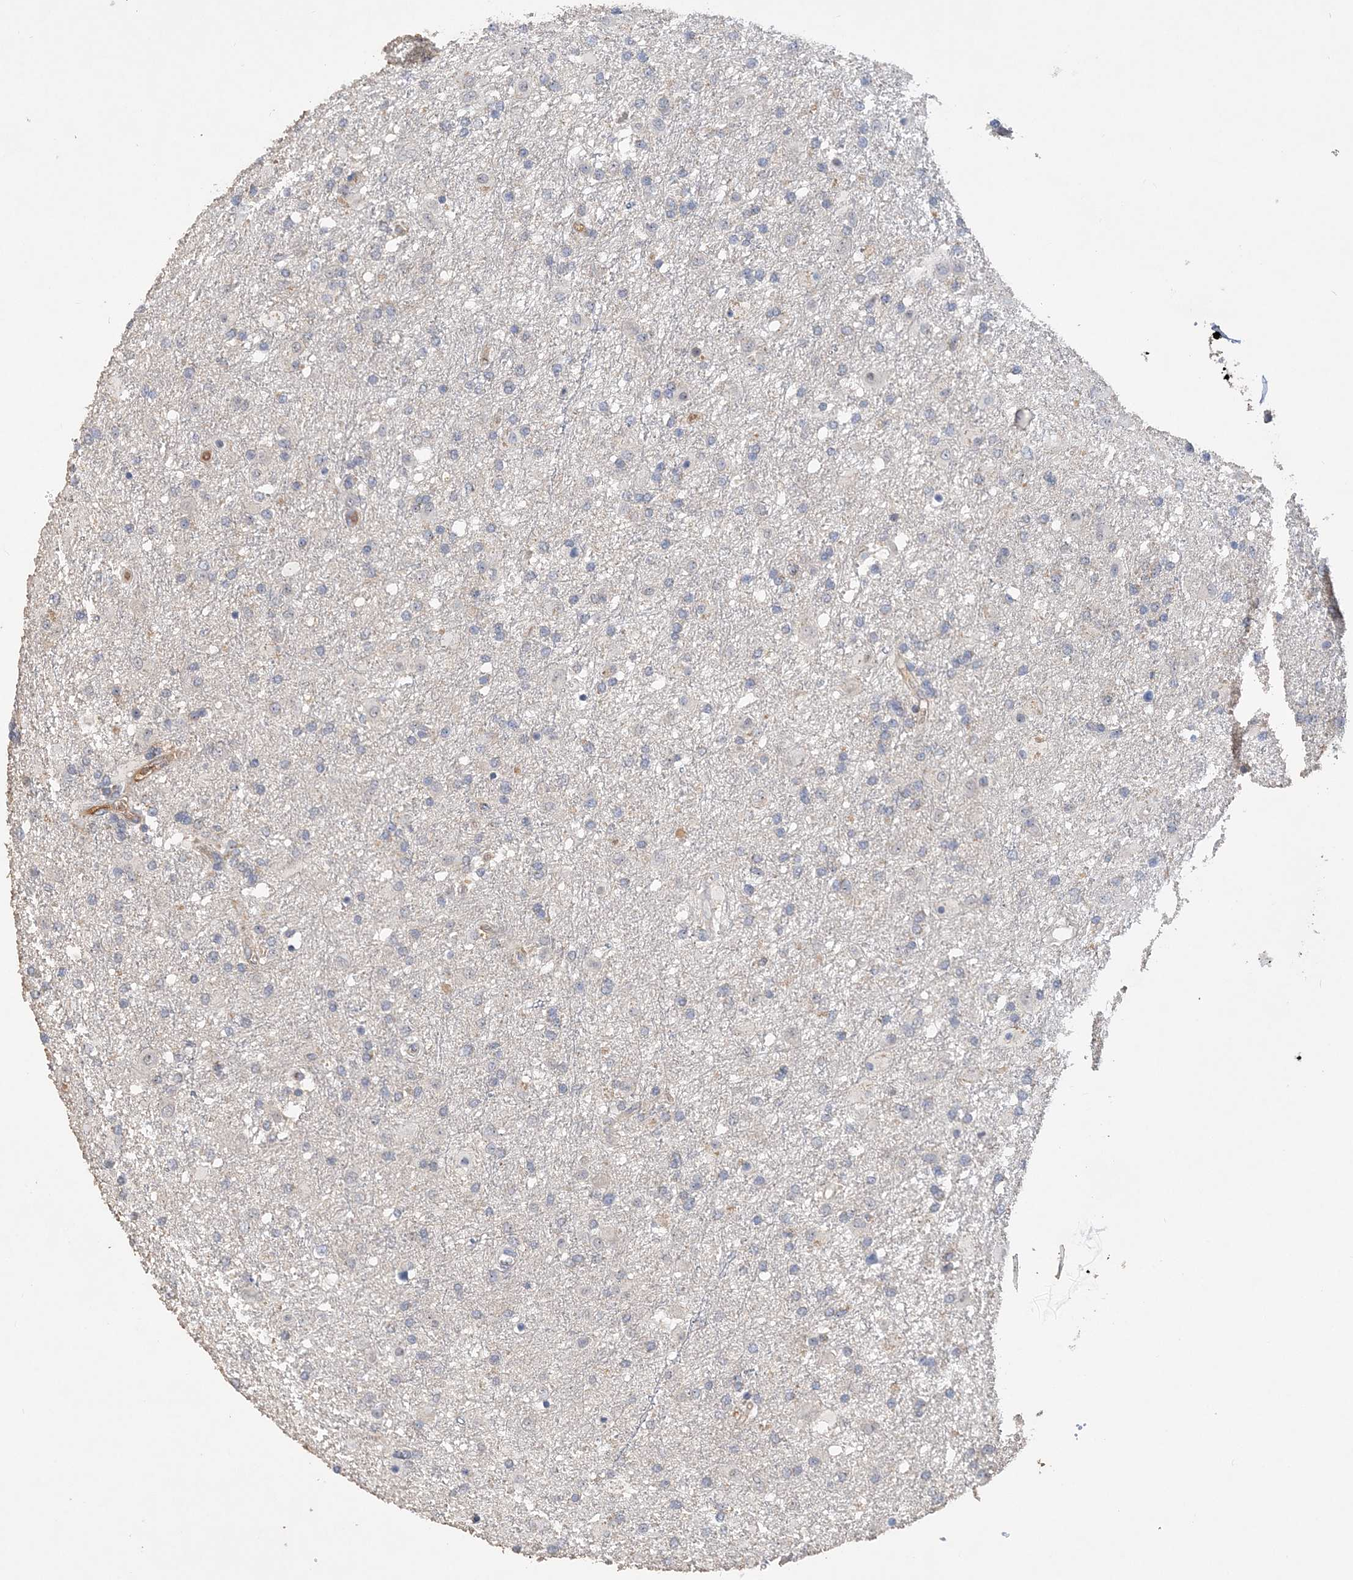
{"staining": {"intensity": "negative", "quantity": "none", "location": "none"}, "tissue": "glioma", "cell_type": "Tumor cells", "image_type": "cancer", "snomed": [{"axis": "morphology", "description": "Glioma, malignant, Low grade"}, {"axis": "topography", "description": "Brain"}], "caption": "Micrograph shows no protein positivity in tumor cells of glioma tissue.", "gene": "GRINA", "patient": {"sex": "male", "age": 65}}